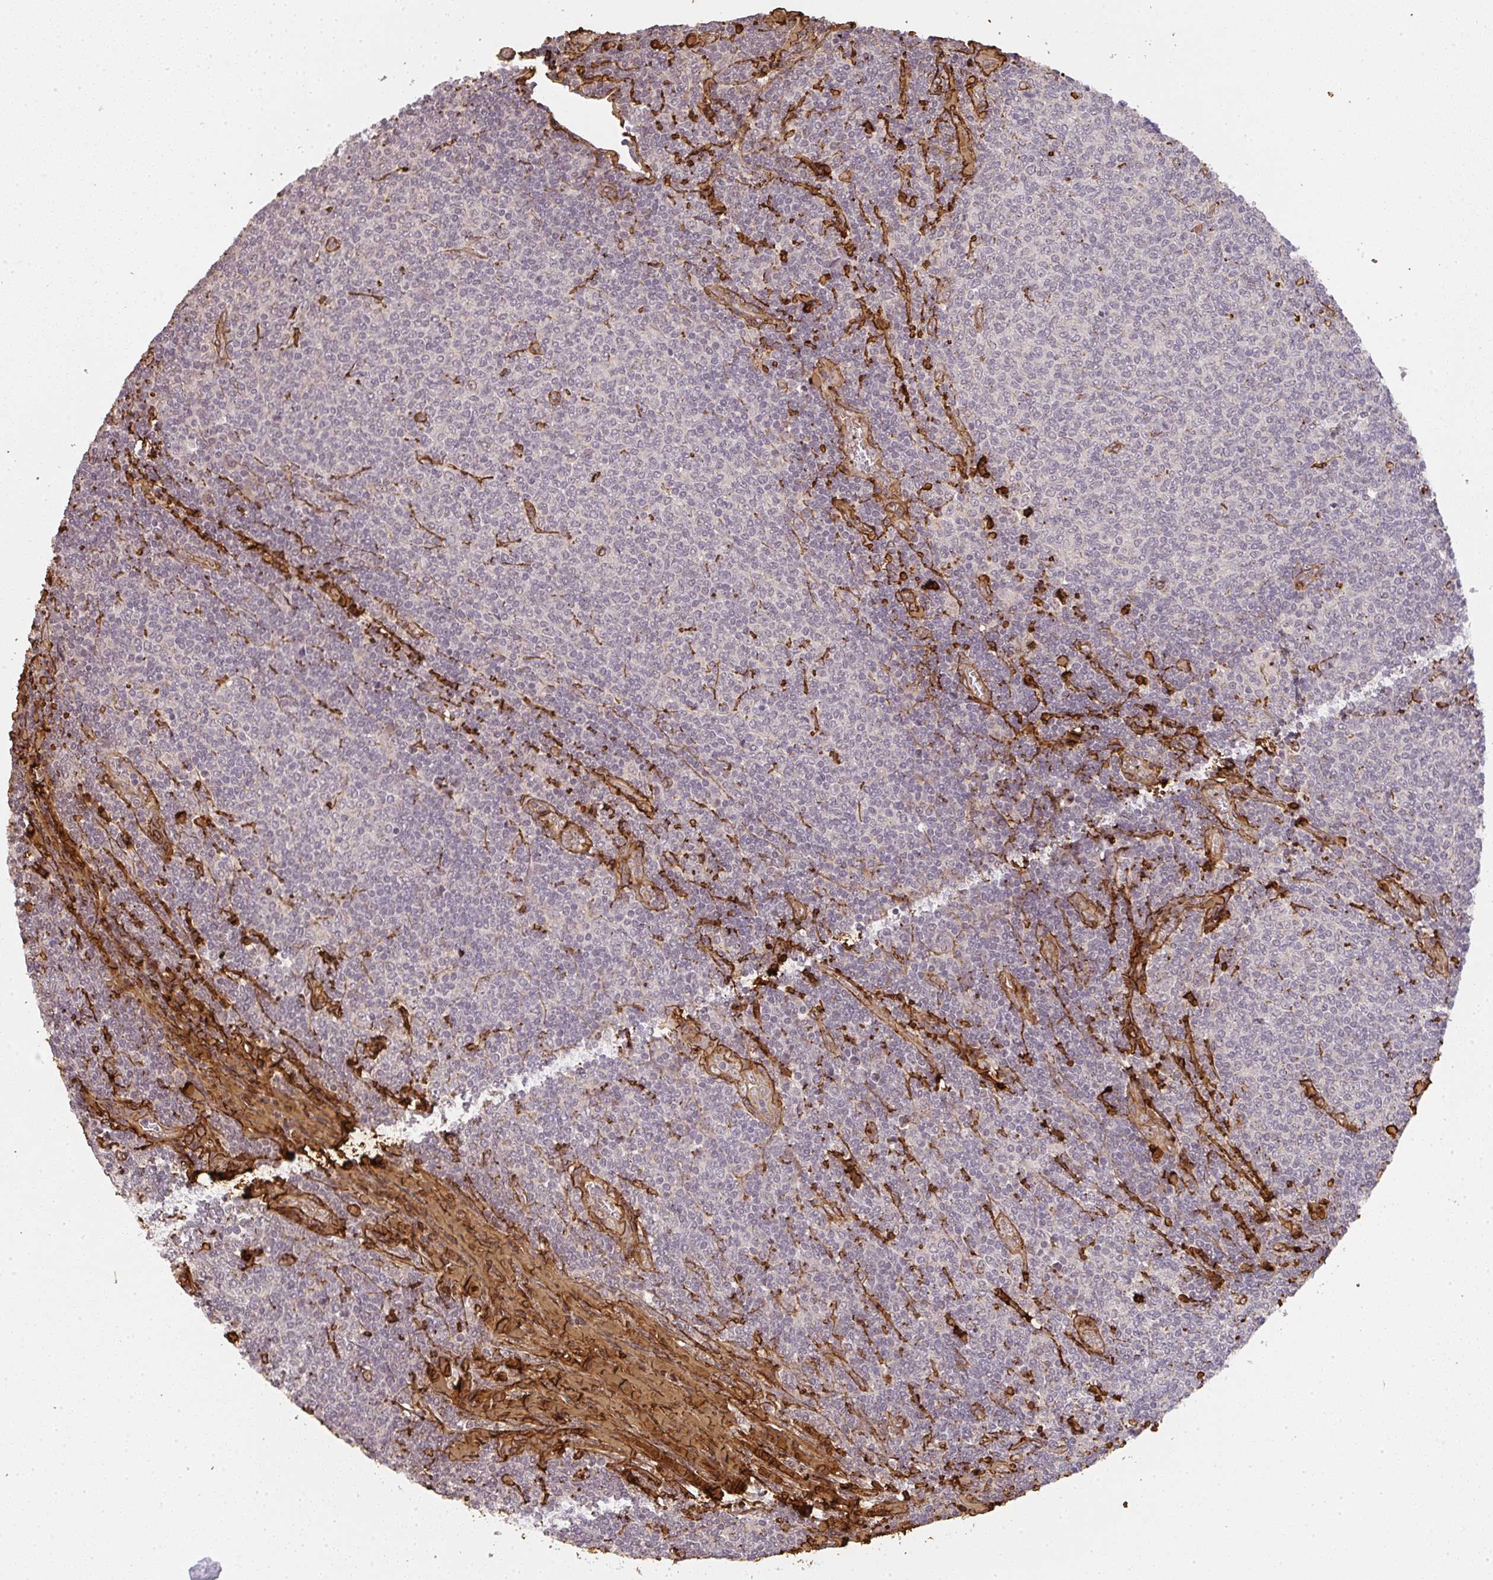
{"staining": {"intensity": "negative", "quantity": "none", "location": "none"}, "tissue": "lymphoma", "cell_type": "Tumor cells", "image_type": "cancer", "snomed": [{"axis": "morphology", "description": "Malignant lymphoma, non-Hodgkin's type, Low grade"}, {"axis": "topography", "description": "Lymph node"}], "caption": "There is no significant staining in tumor cells of malignant lymphoma, non-Hodgkin's type (low-grade).", "gene": "COL3A1", "patient": {"sex": "male", "age": 52}}